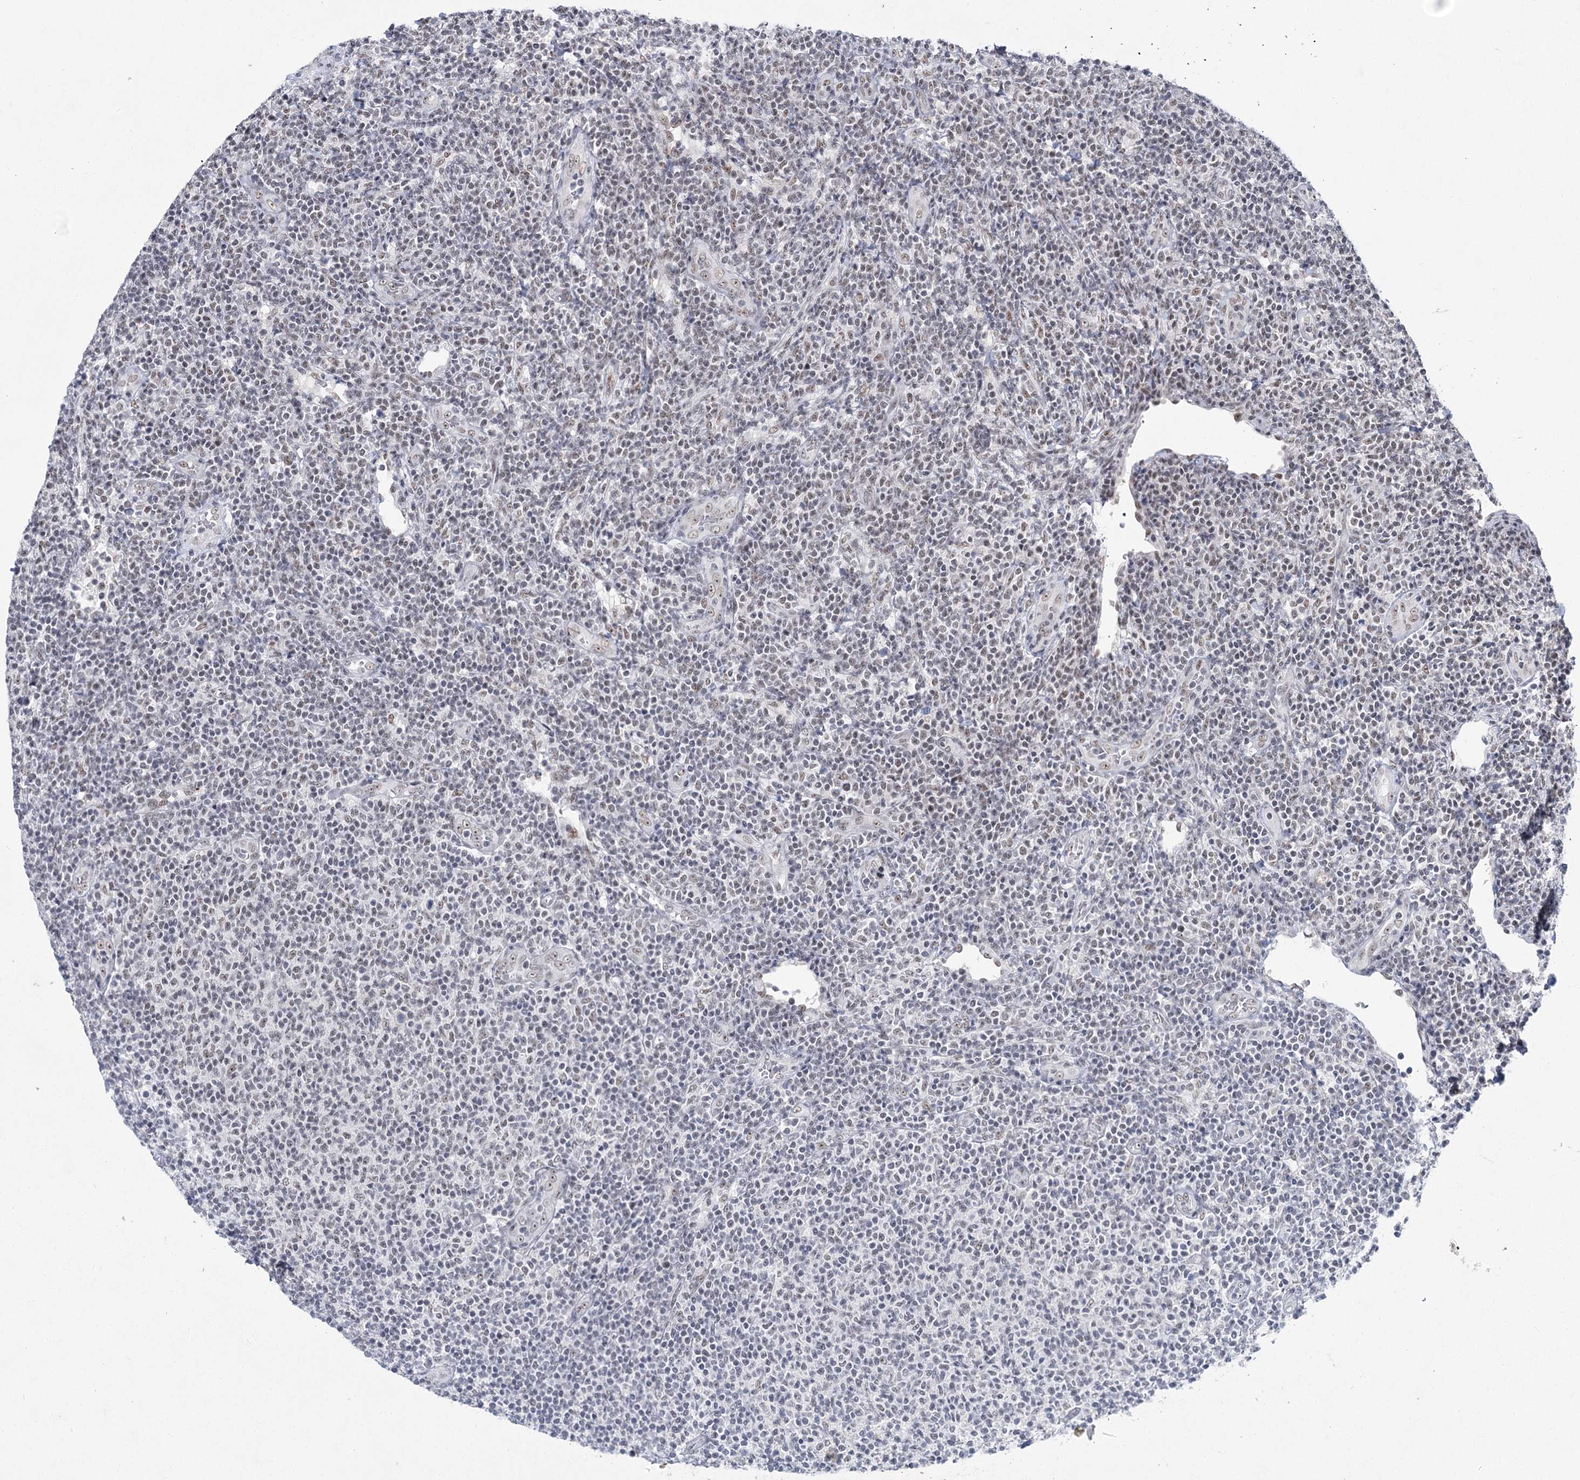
{"staining": {"intensity": "moderate", "quantity": "25%-75%", "location": "nuclear"}, "tissue": "lymphoma", "cell_type": "Tumor cells", "image_type": "cancer", "snomed": [{"axis": "morphology", "description": "Malignant lymphoma, non-Hodgkin's type, Low grade"}, {"axis": "topography", "description": "Lymph node"}], "caption": "Immunohistochemical staining of malignant lymphoma, non-Hodgkin's type (low-grade) demonstrates moderate nuclear protein staining in about 25%-75% of tumor cells. Nuclei are stained in blue.", "gene": "SCAF8", "patient": {"sex": "male", "age": 66}}